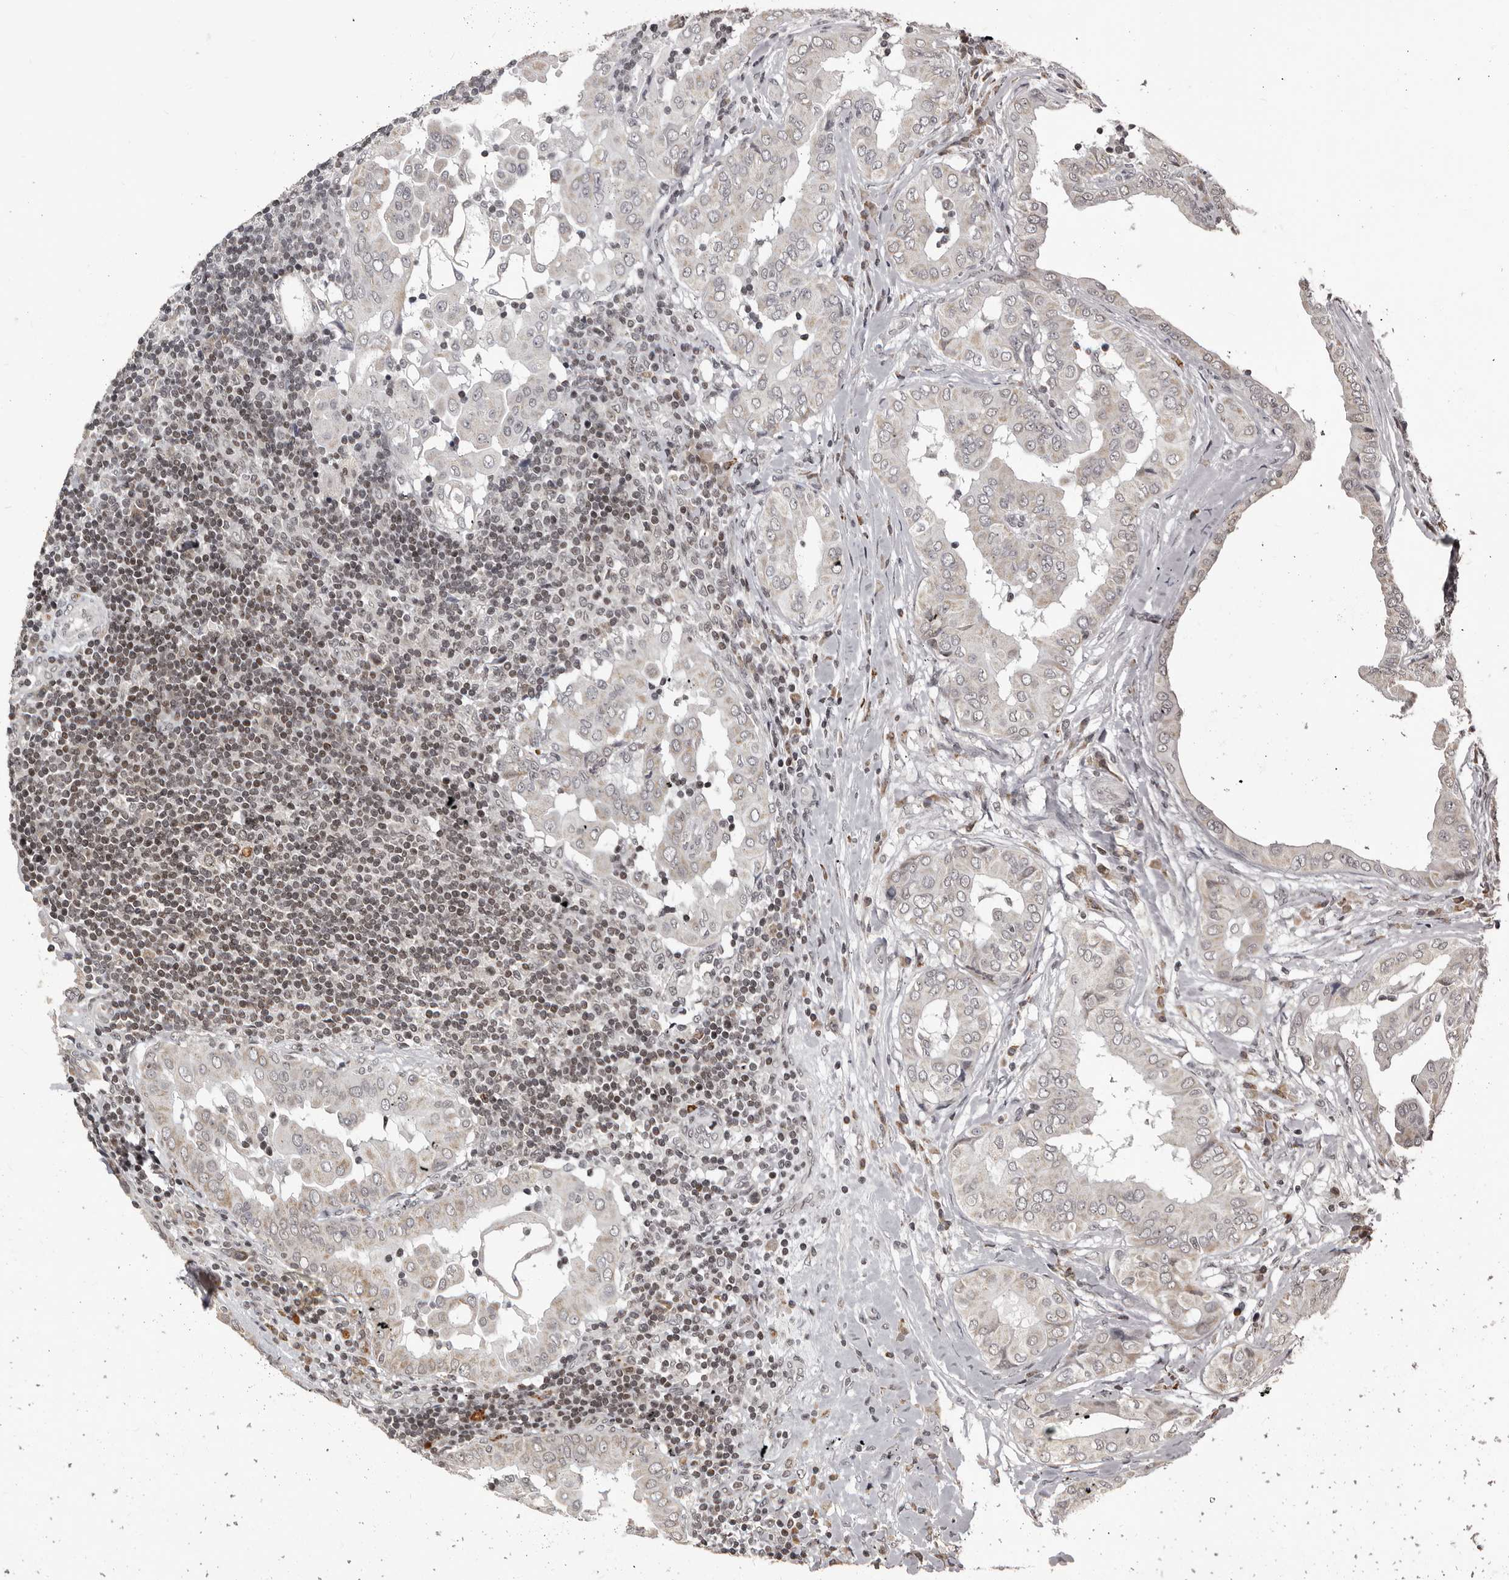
{"staining": {"intensity": "weak", "quantity": "<25%", "location": "cytoplasmic/membranous"}, "tissue": "thyroid cancer", "cell_type": "Tumor cells", "image_type": "cancer", "snomed": [{"axis": "morphology", "description": "Papillary adenocarcinoma, NOS"}, {"axis": "topography", "description": "Thyroid gland"}], "caption": "High power microscopy micrograph of an immunohistochemistry image of thyroid cancer (papillary adenocarcinoma), revealing no significant expression in tumor cells. (DAB immunohistochemistry (IHC) visualized using brightfield microscopy, high magnification).", "gene": "THUMPD1", "patient": {"sex": "male", "age": 33}}